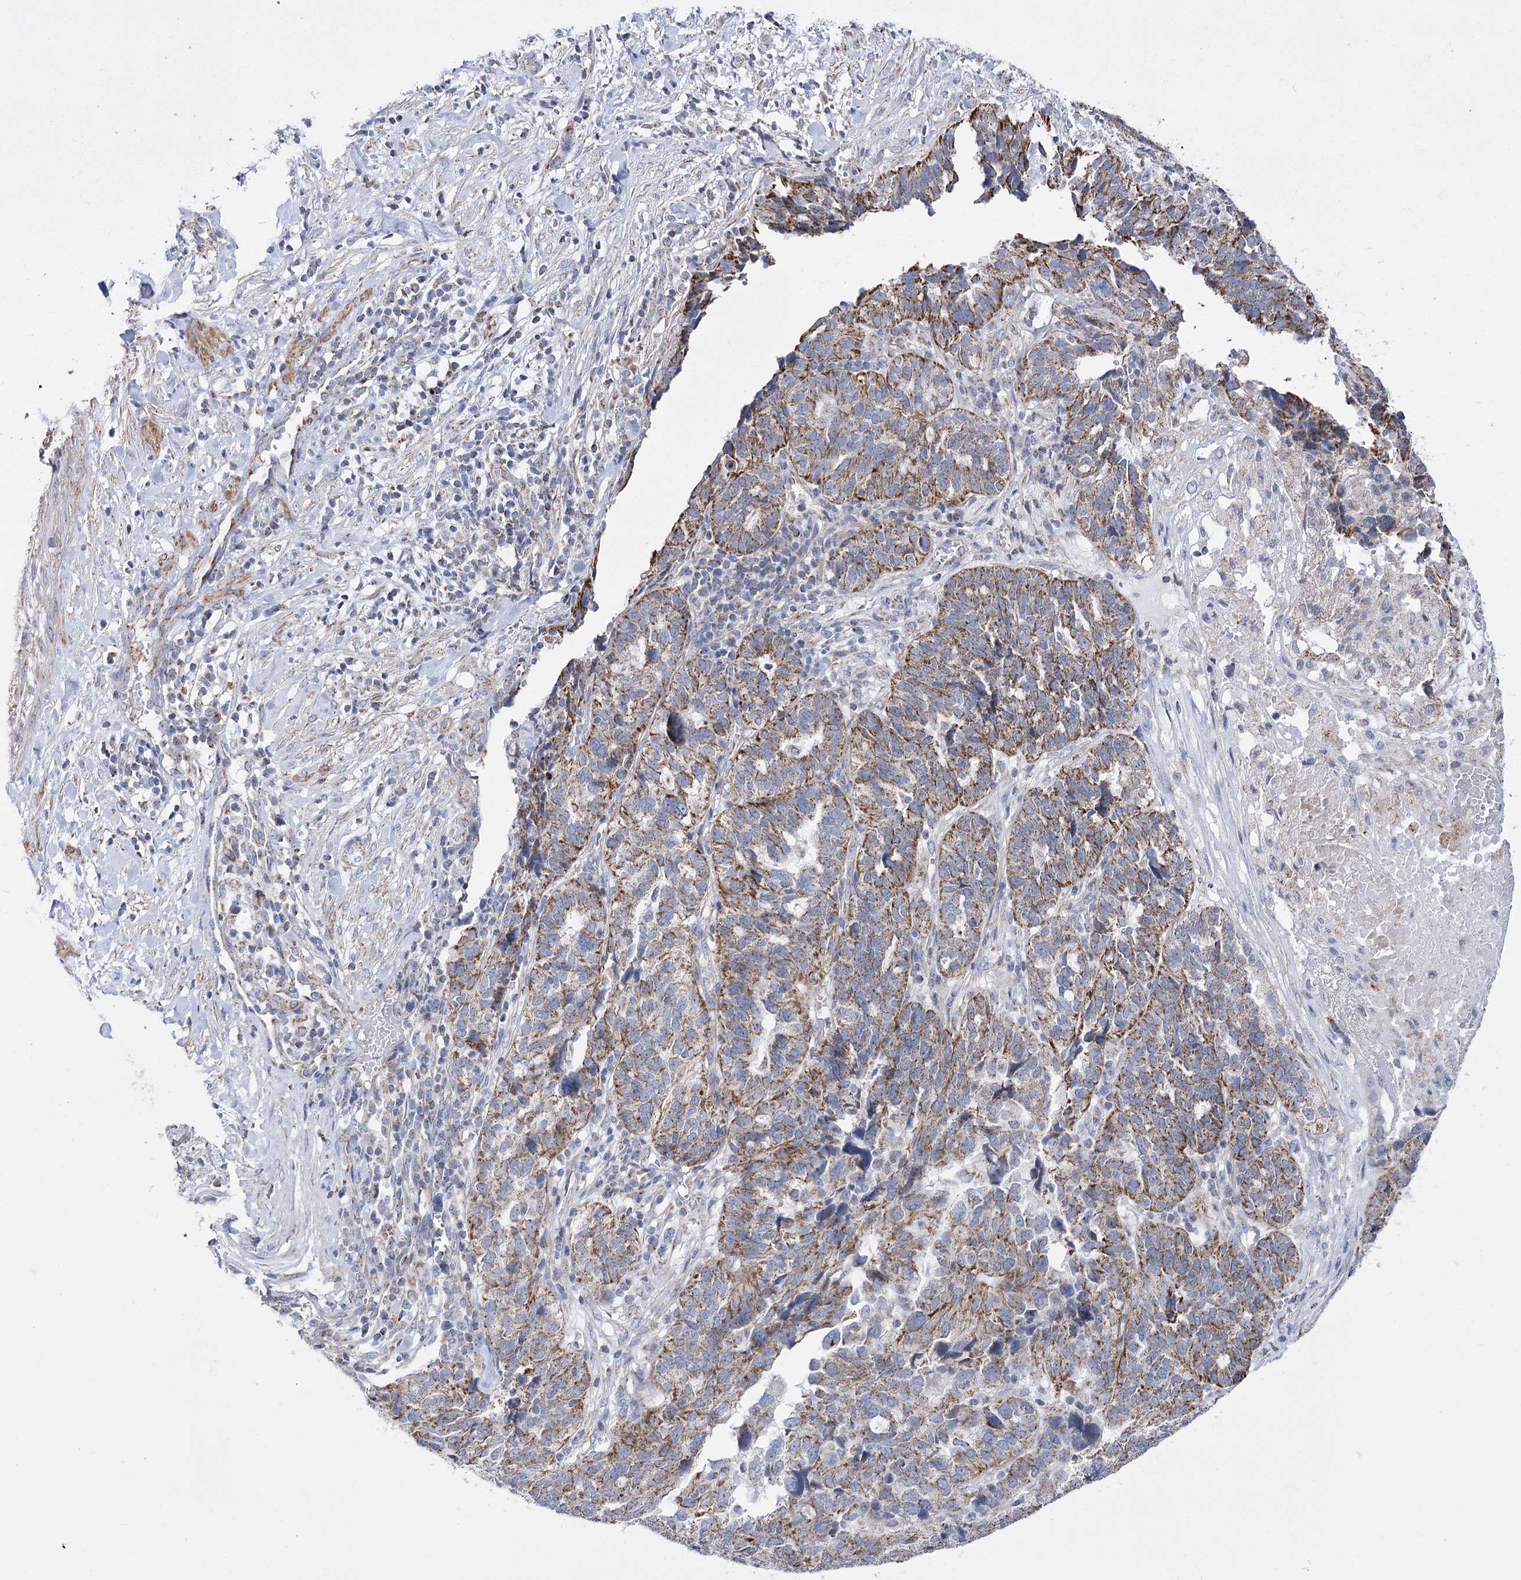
{"staining": {"intensity": "moderate", "quantity": ">75%", "location": "cytoplasmic/membranous"}, "tissue": "ovarian cancer", "cell_type": "Tumor cells", "image_type": "cancer", "snomed": [{"axis": "morphology", "description": "Cystadenocarcinoma, serous, NOS"}, {"axis": "topography", "description": "Ovary"}], "caption": "Tumor cells reveal medium levels of moderate cytoplasmic/membranous expression in about >75% of cells in human serous cystadenocarcinoma (ovarian).", "gene": "PDHB", "patient": {"sex": "female", "age": 59}}